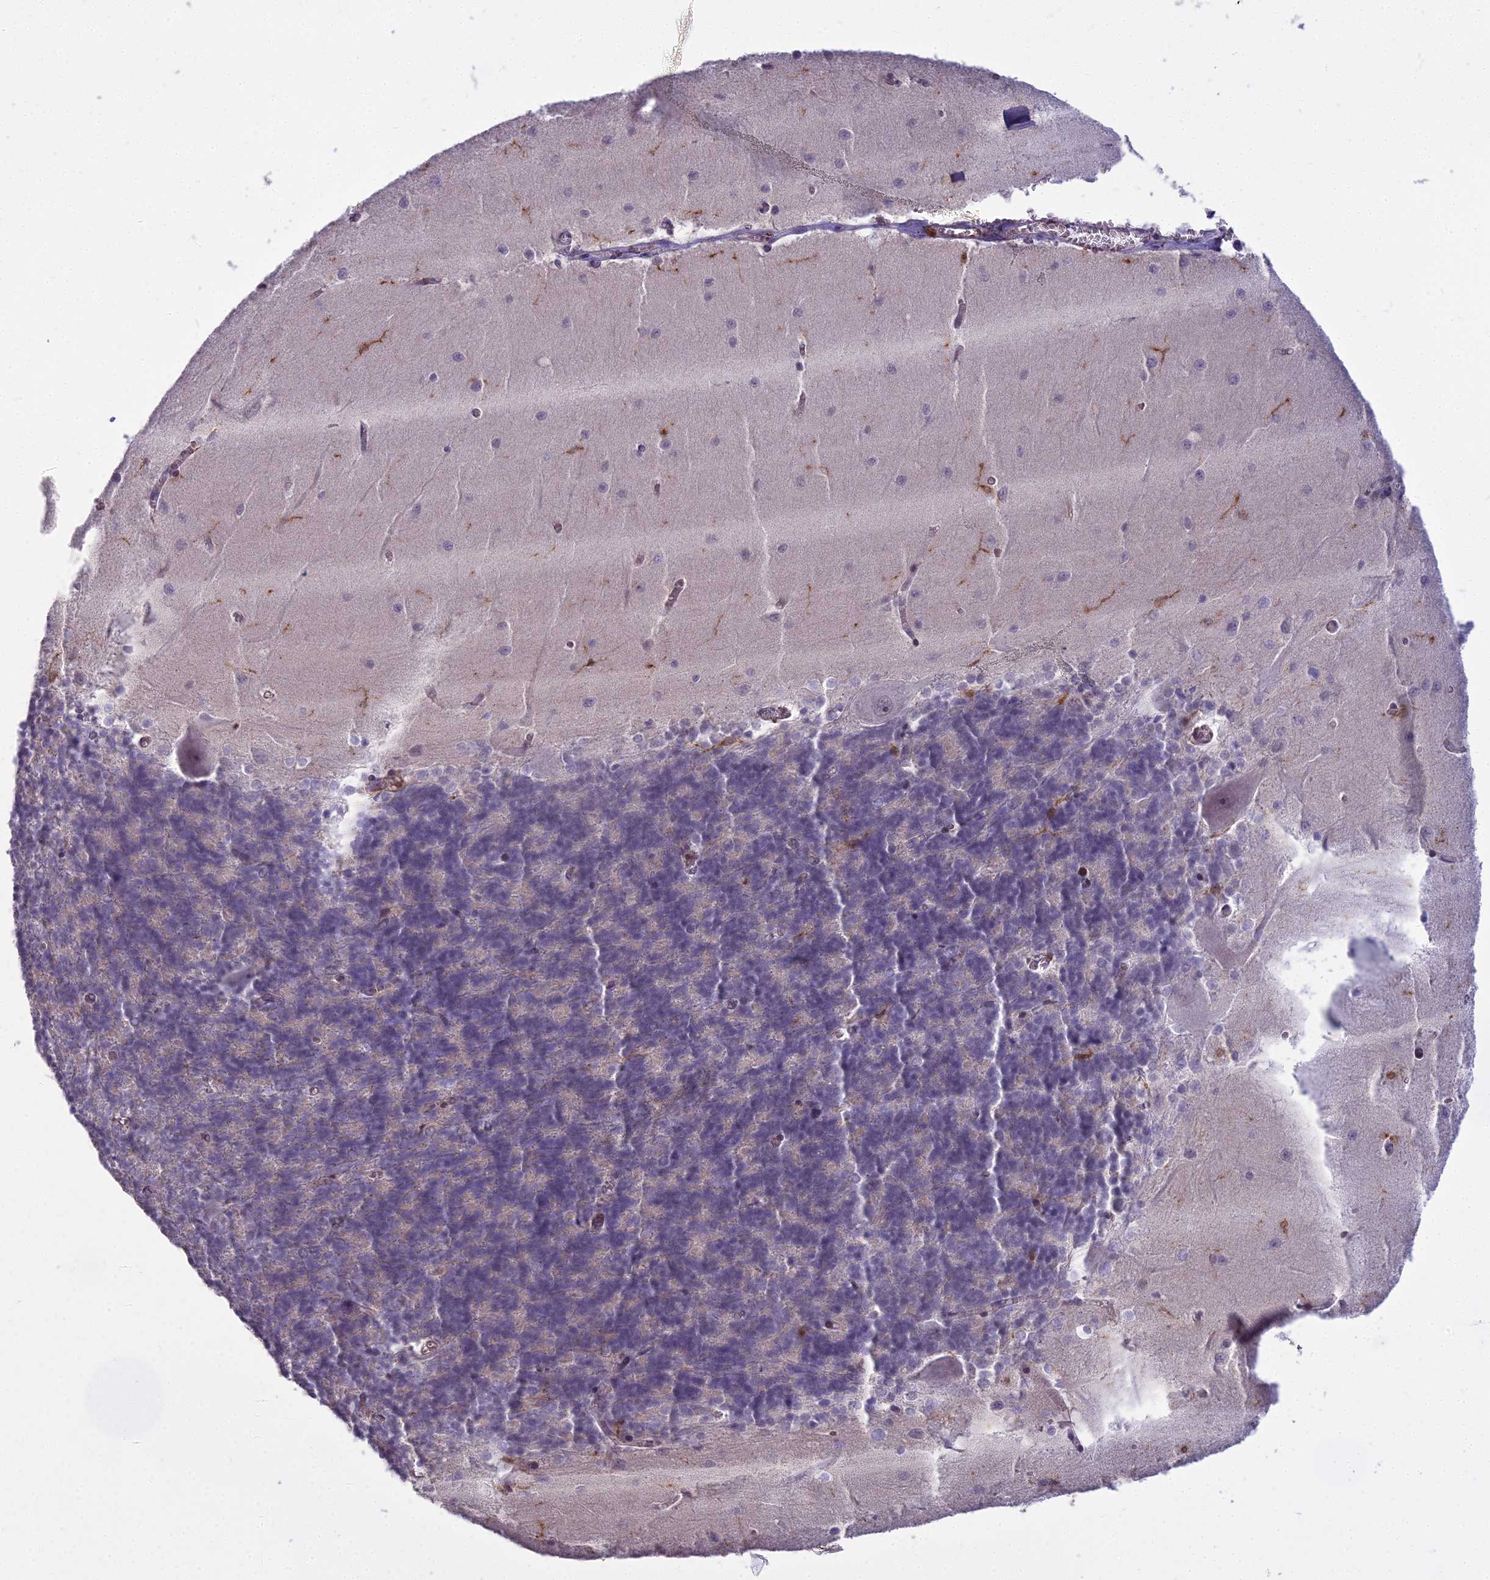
{"staining": {"intensity": "negative", "quantity": "none", "location": "none"}, "tissue": "cerebellum", "cell_type": "Cells in granular layer", "image_type": "normal", "snomed": [{"axis": "morphology", "description": "Normal tissue, NOS"}, {"axis": "topography", "description": "Cerebellum"}], "caption": "Immunohistochemical staining of benign cerebellum exhibits no significant positivity in cells in granular layer.", "gene": "BLNK", "patient": {"sex": "male", "age": 37}}